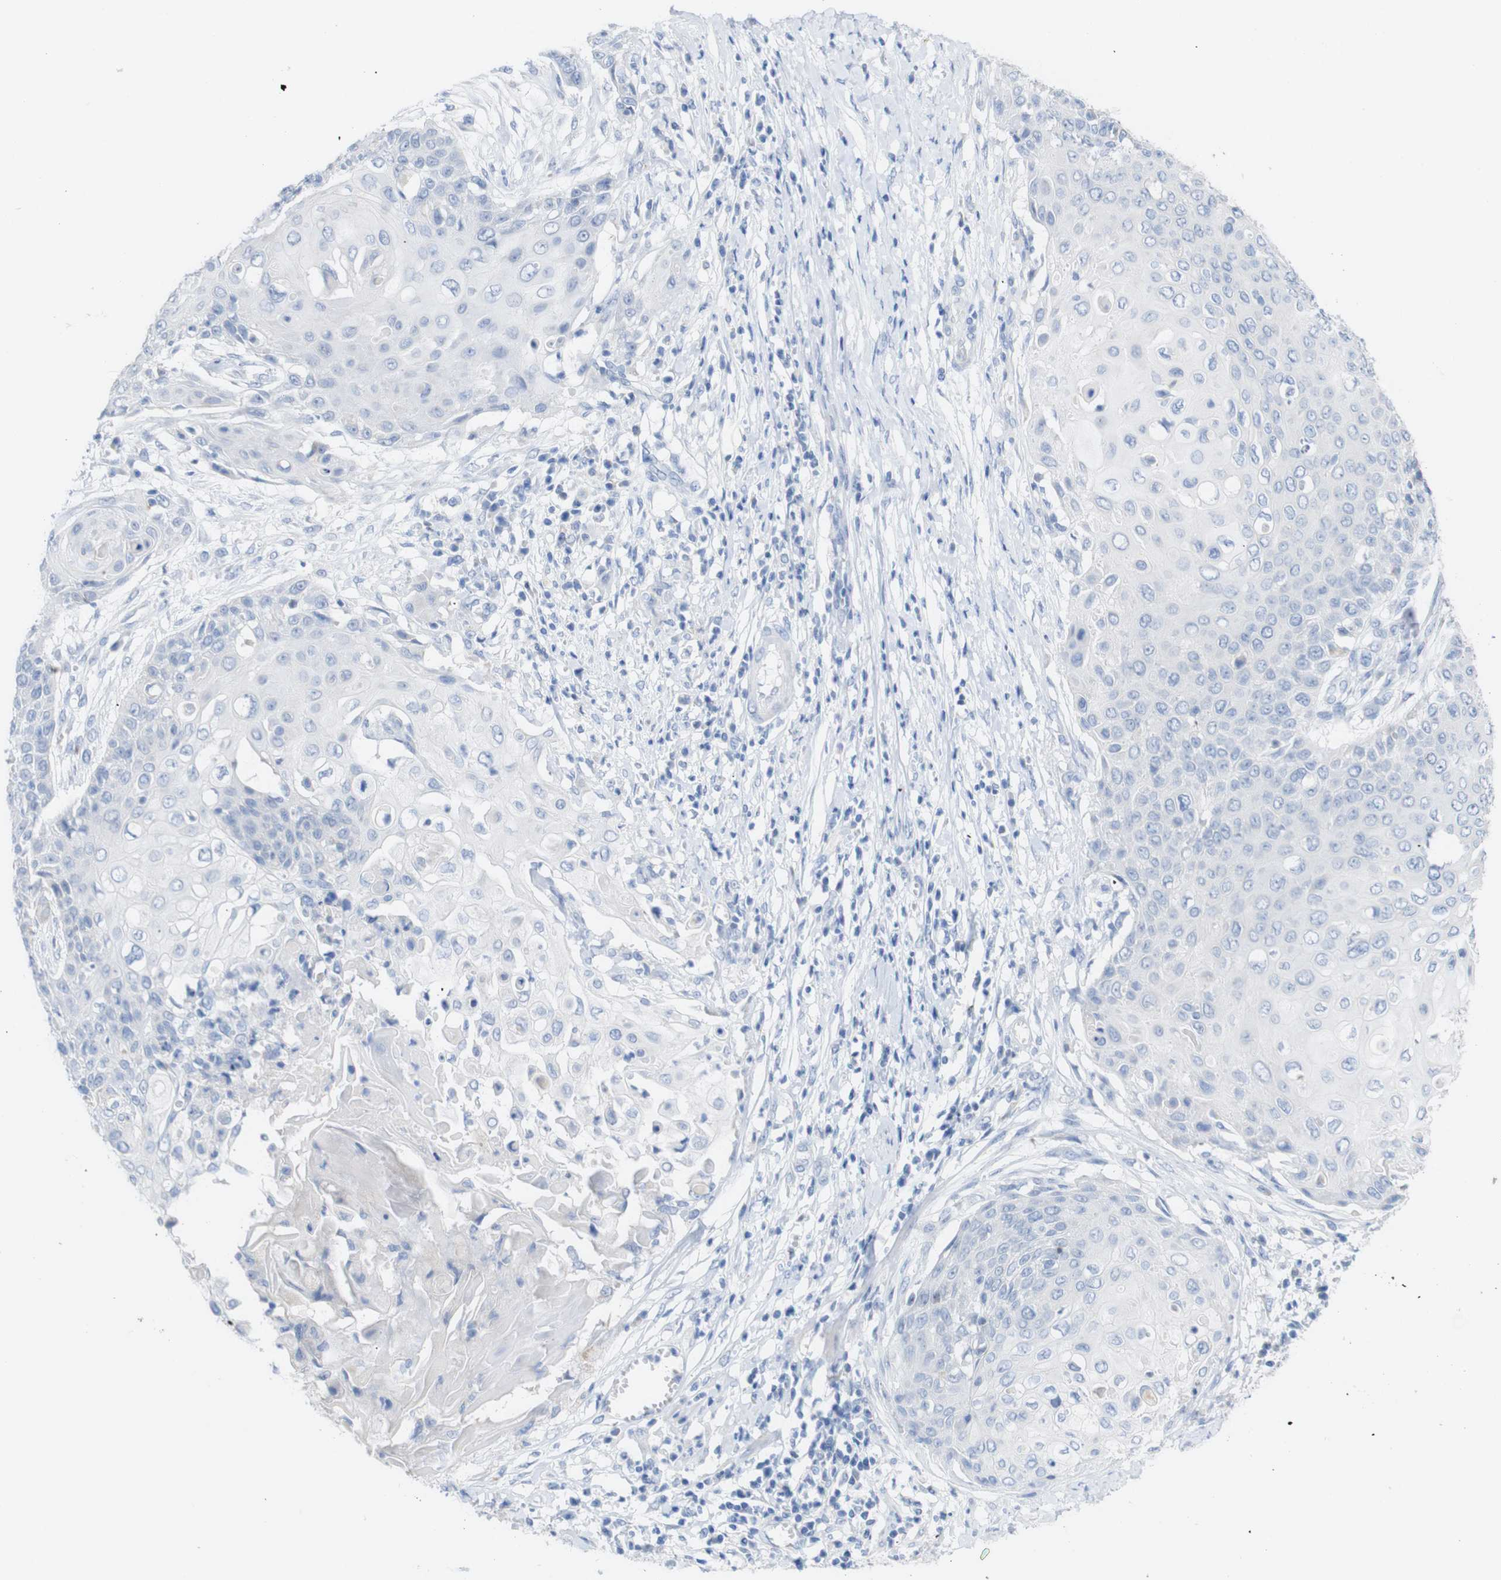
{"staining": {"intensity": "negative", "quantity": "none", "location": "none"}, "tissue": "cervical cancer", "cell_type": "Tumor cells", "image_type": "cancer", "snomed": [{"axis": "morphology", "description": "Squamous cell carcinoma, NOS"}, {"axis": "topography", "description": "Cervix"}], "caption": "Immunohistochemical staining of human squamous cell carcinoma (cervical) demonstrates no significant positivity in tumor cells.", "gene": "LAG3", "patient": {"sex": "female", "age": 39}}